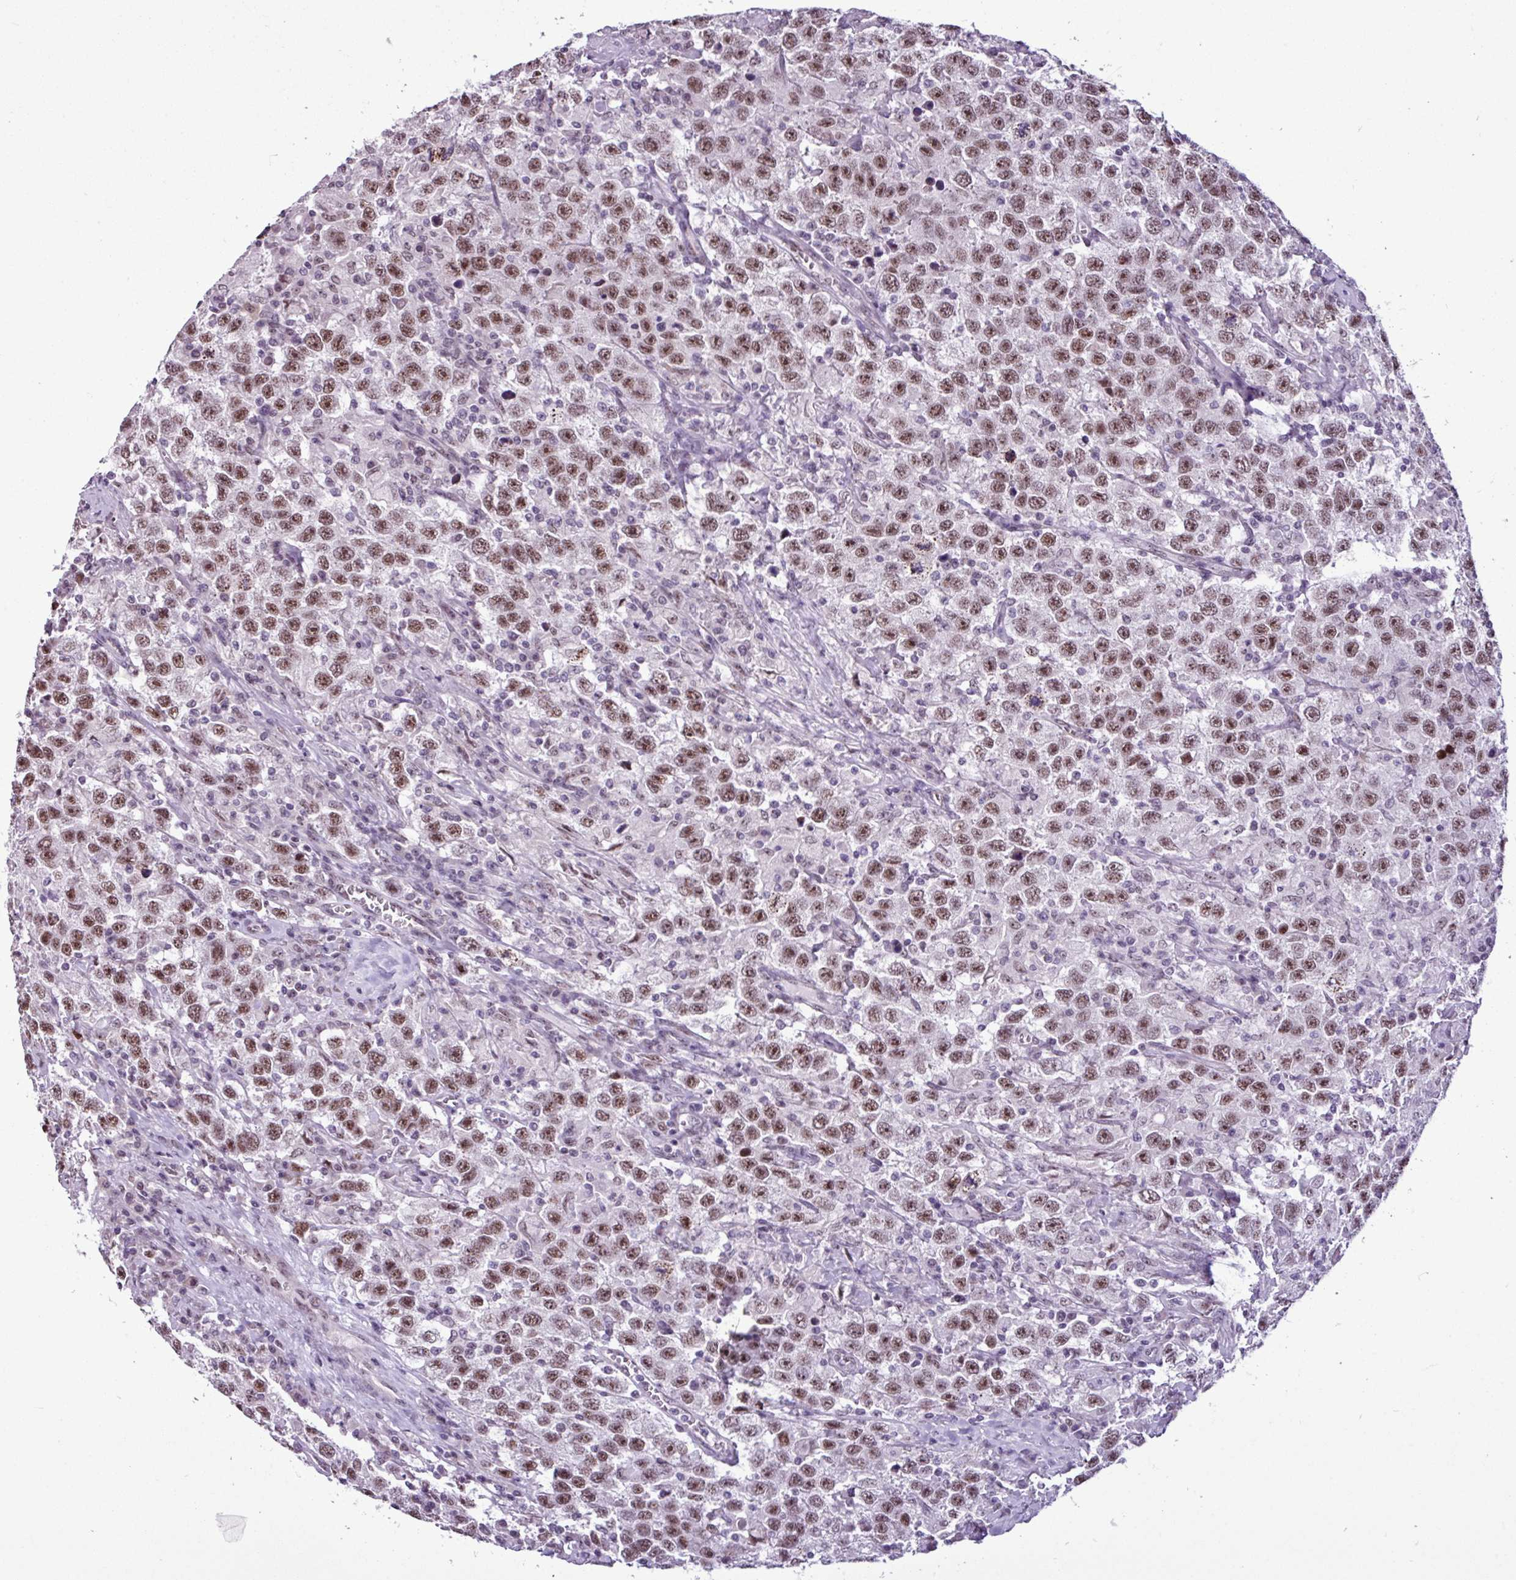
{"staining": {"intensity": "moderate", "quantity": ">75%", "location": "nuclear"}, "tissue": "testis cancer", "cell_type": "Tumor cells", "image_type": "cancer", "snomed": [{"axis": "morphology", "description": "Seminoma, NOS"}, {"axis": "topography", "description": "Testis"}], "caption": "Tumor cells show medium levels of moderate nuclear positivity in about >75% of cells in testis cancer.", "gene": "UTP18", "patient": {"sex": "male", "age": 41}}